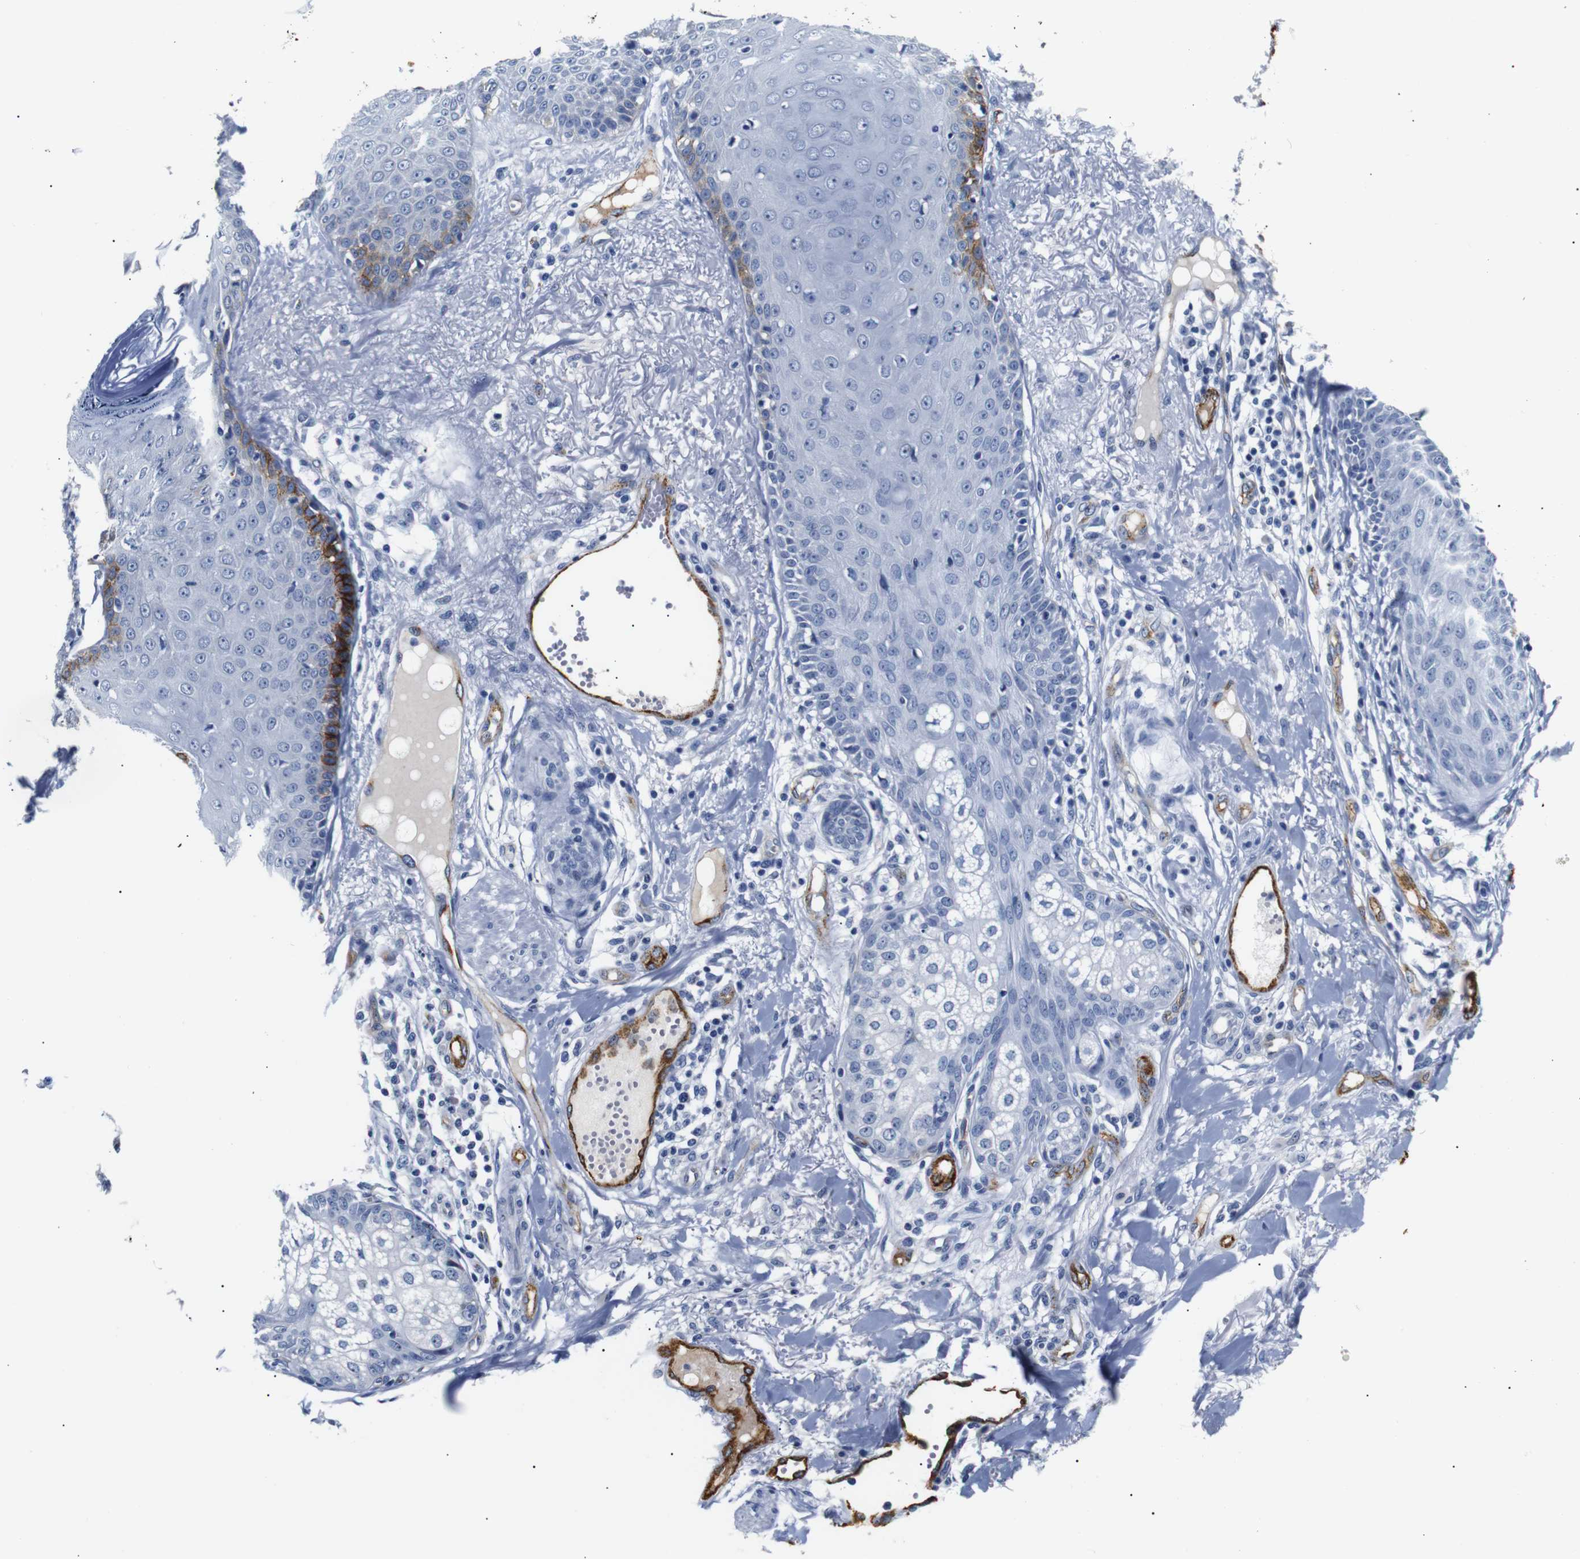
{"staining": {"intensity": "strong", "quantity": "<25%", "location": "cytoplasmic/membranous"}, "tissue": "skin cancer", "cell_type": "Tumor cells", "image_type": "cancer", "snomed": [{"axis": "morphology", "description": "Normal tissue, NOS"}, {"axis": "morphology", "description": "Basal cell carcinoma"}, {"axis": "topography", "description": "Skin"}], "caption": "Skin basal cell carcinoma tissue shows strong cytoplasmic/membranous staining in approximately <25% of tumor cells (Brightfield microscopy of DAB IHC at high magnification).", "gene": "MUC4", "patient": {"sex": "male", "age": 52}}